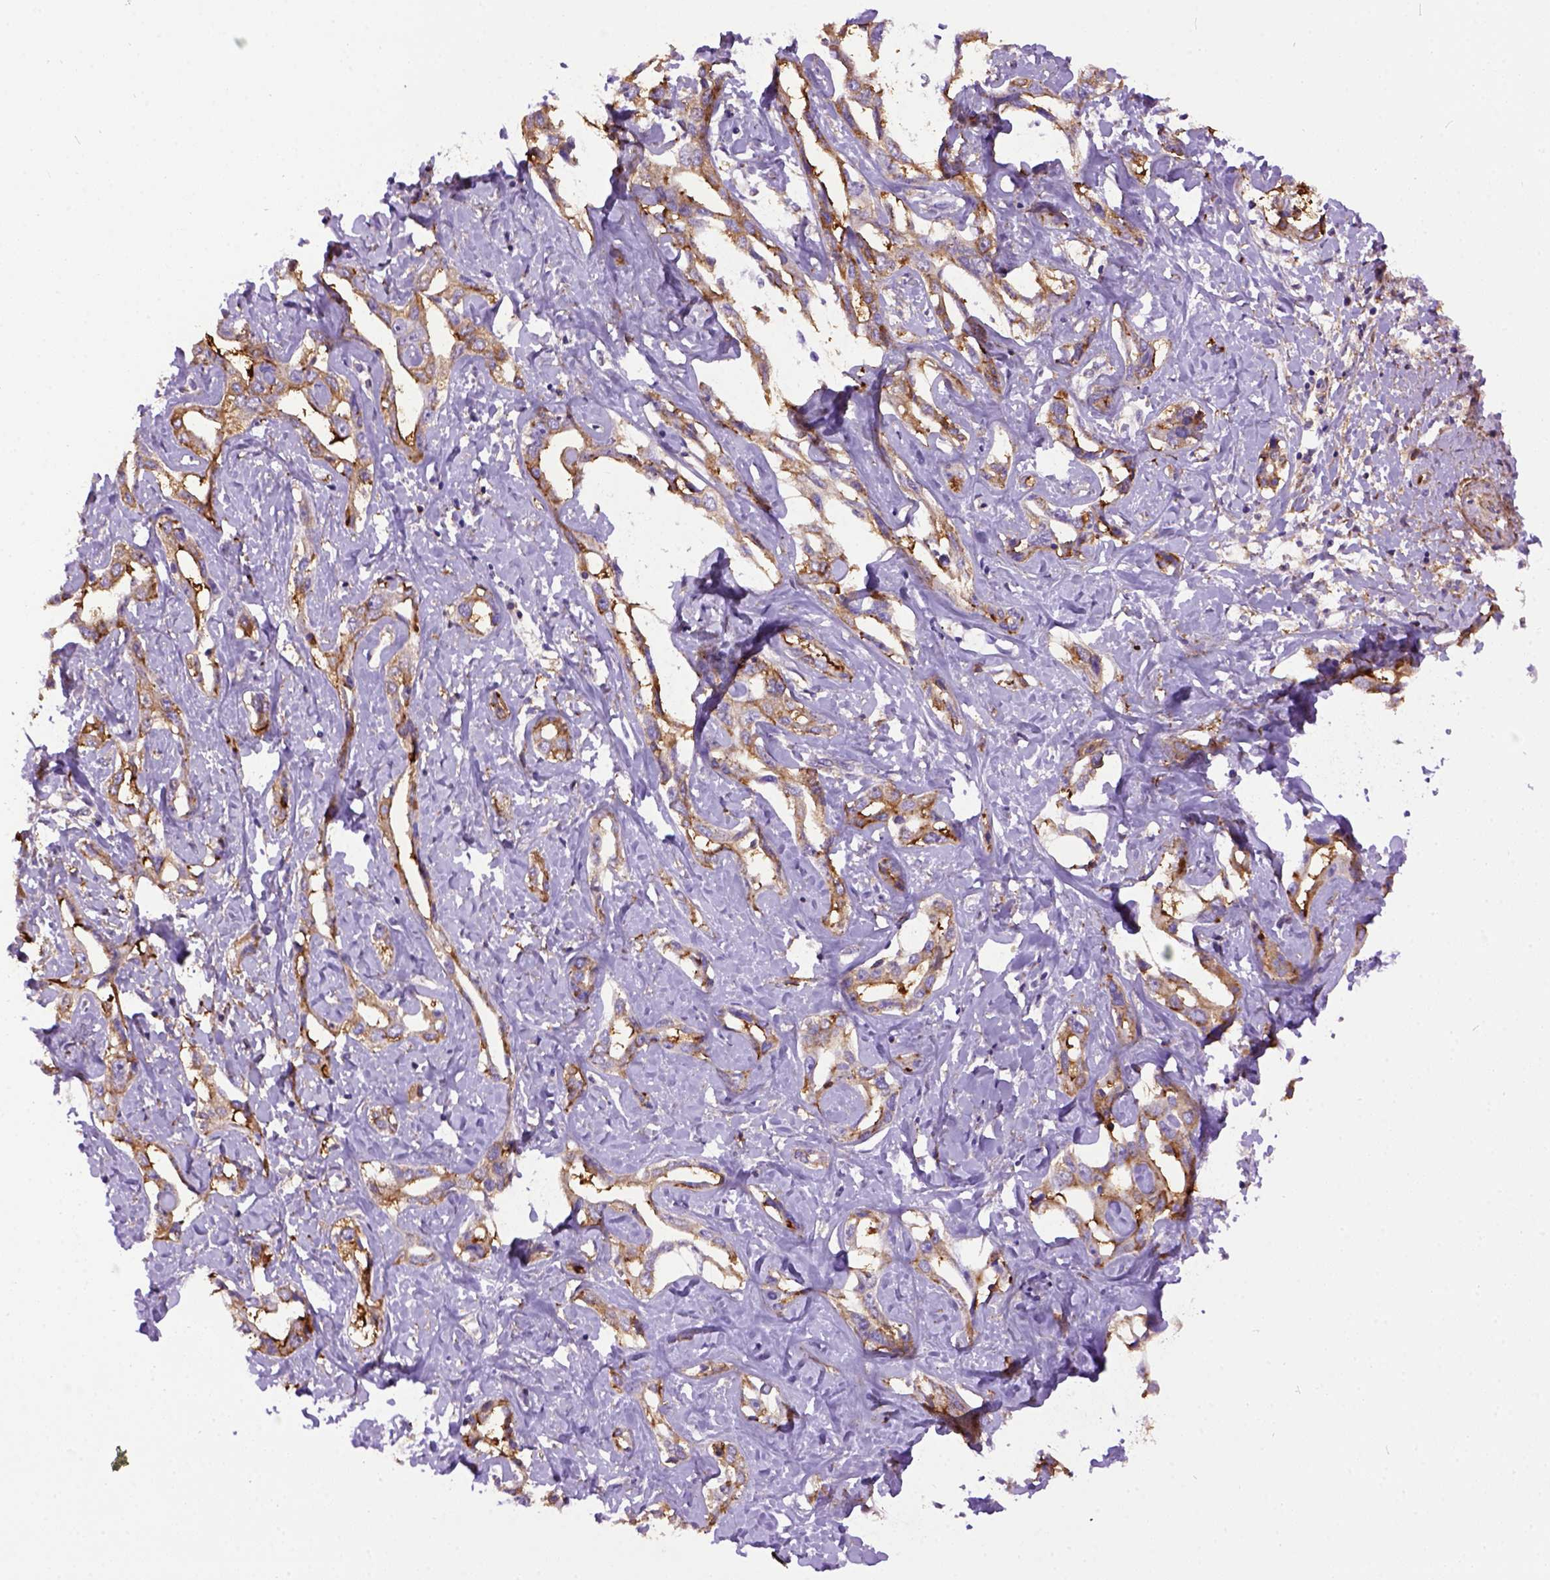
{"staining": {"intensity": "moderate", "quantity": ">75%", "location": "cytoplasmic/membranous"}, "tissue": "liver cancer", "cell_type": "Tumor cells", "image_type": "cancer", "snomed": [{"axis": "morphology", "description": "Cholangiocarcinoma"}, {"axis": "topography", "description": "Liver"}], "caption": "Protein expression analysis of cholangiocarcinoma (liver) demonstrates moderate cytoplasmic/membranous expression in approximately >75% of tumor cells.", "gene": "MVP", "patient": {"sex": "male", "age": 59}}